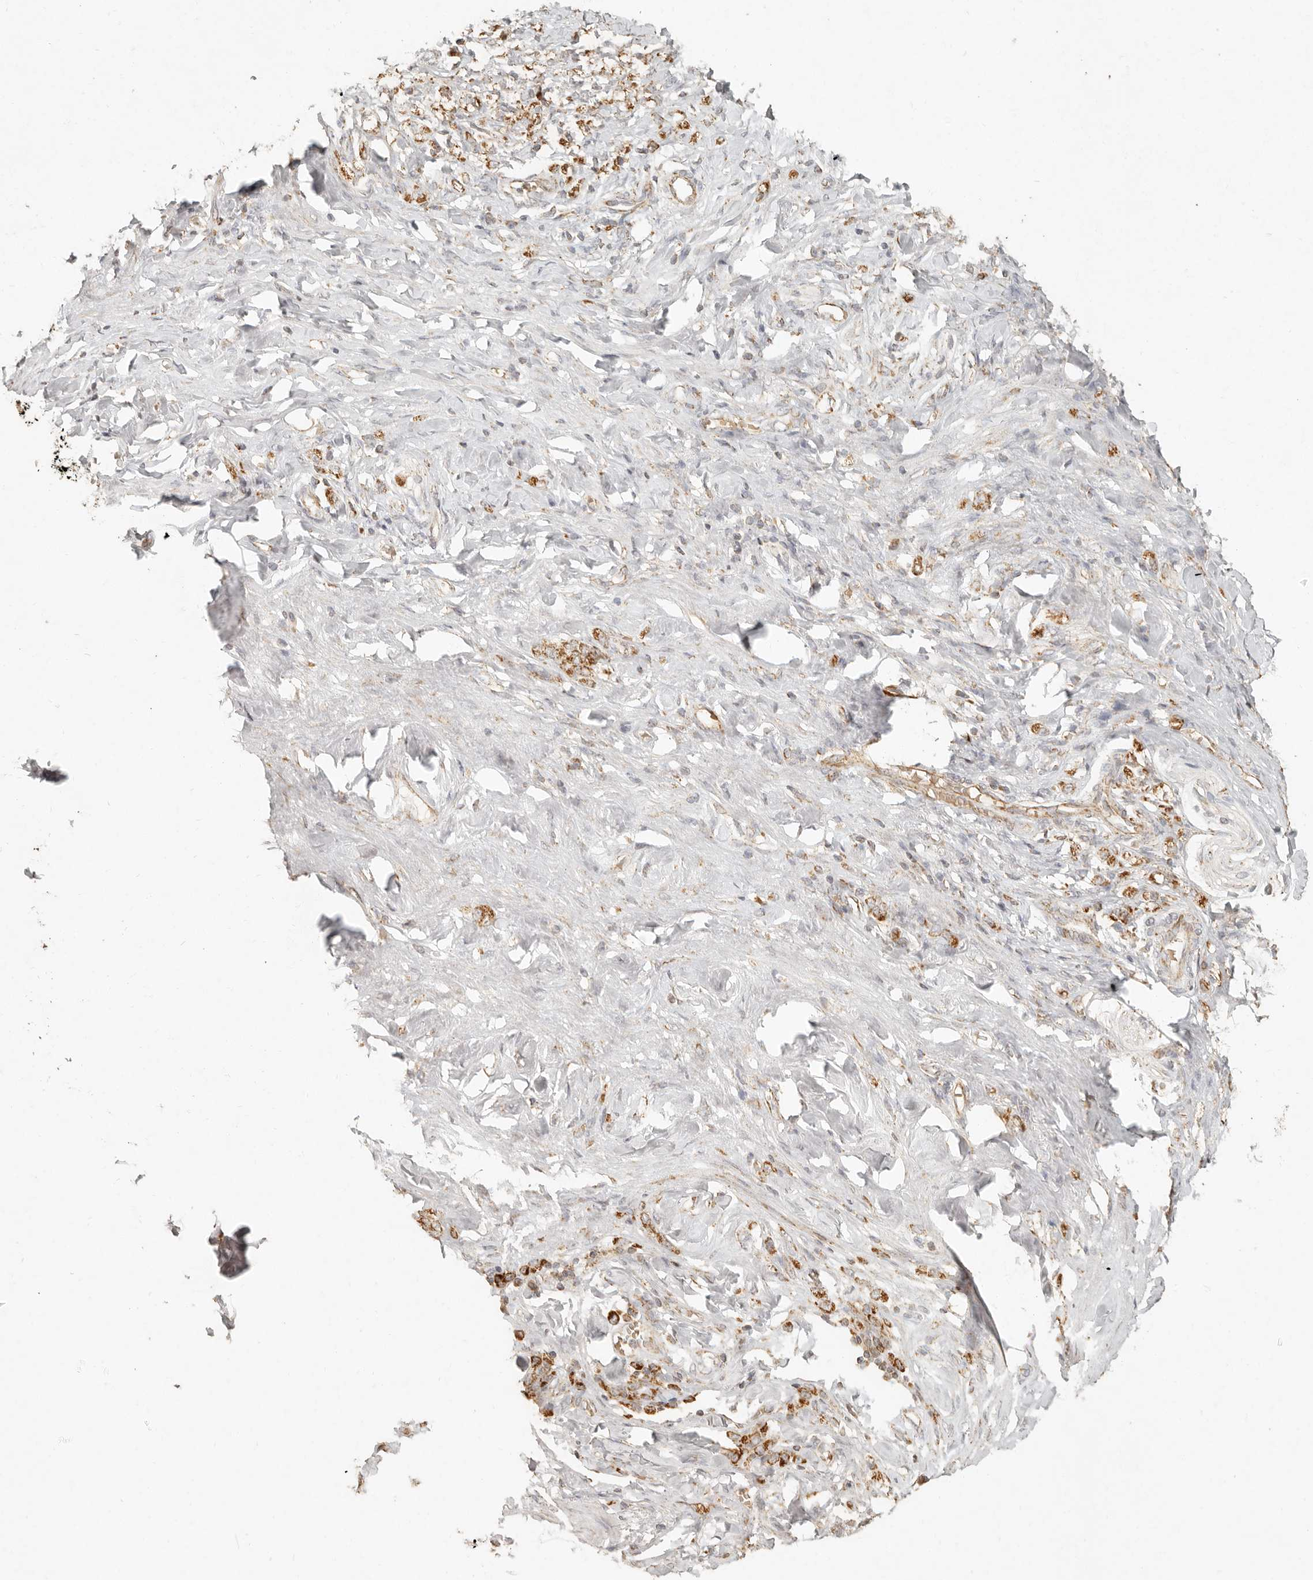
{"staining": {"intensity": "strong", "quantity": ">75%", "location": "cytoplasmic/membranous"}, "tissue": "stomach cancer", "cell_type": "Tumor cells", "image_type": "cancer", "snomed": [{"axis": "morphology", "description": "Normal tissue, NOS"}, {"axis": "morphology", "description": "Adenocarcinoma, NOS"}, {"axis": "topography", "description": "Stomach"}], "caption": "The photomicrograph shows immunohistochemical staining of stomach adenocarcinoma. There is strong cytoplasmic/membranous staining is present in about >75% of tumor cells.", "gene": "MRPL55", "patient": {"sex": "male", "age": 82}}